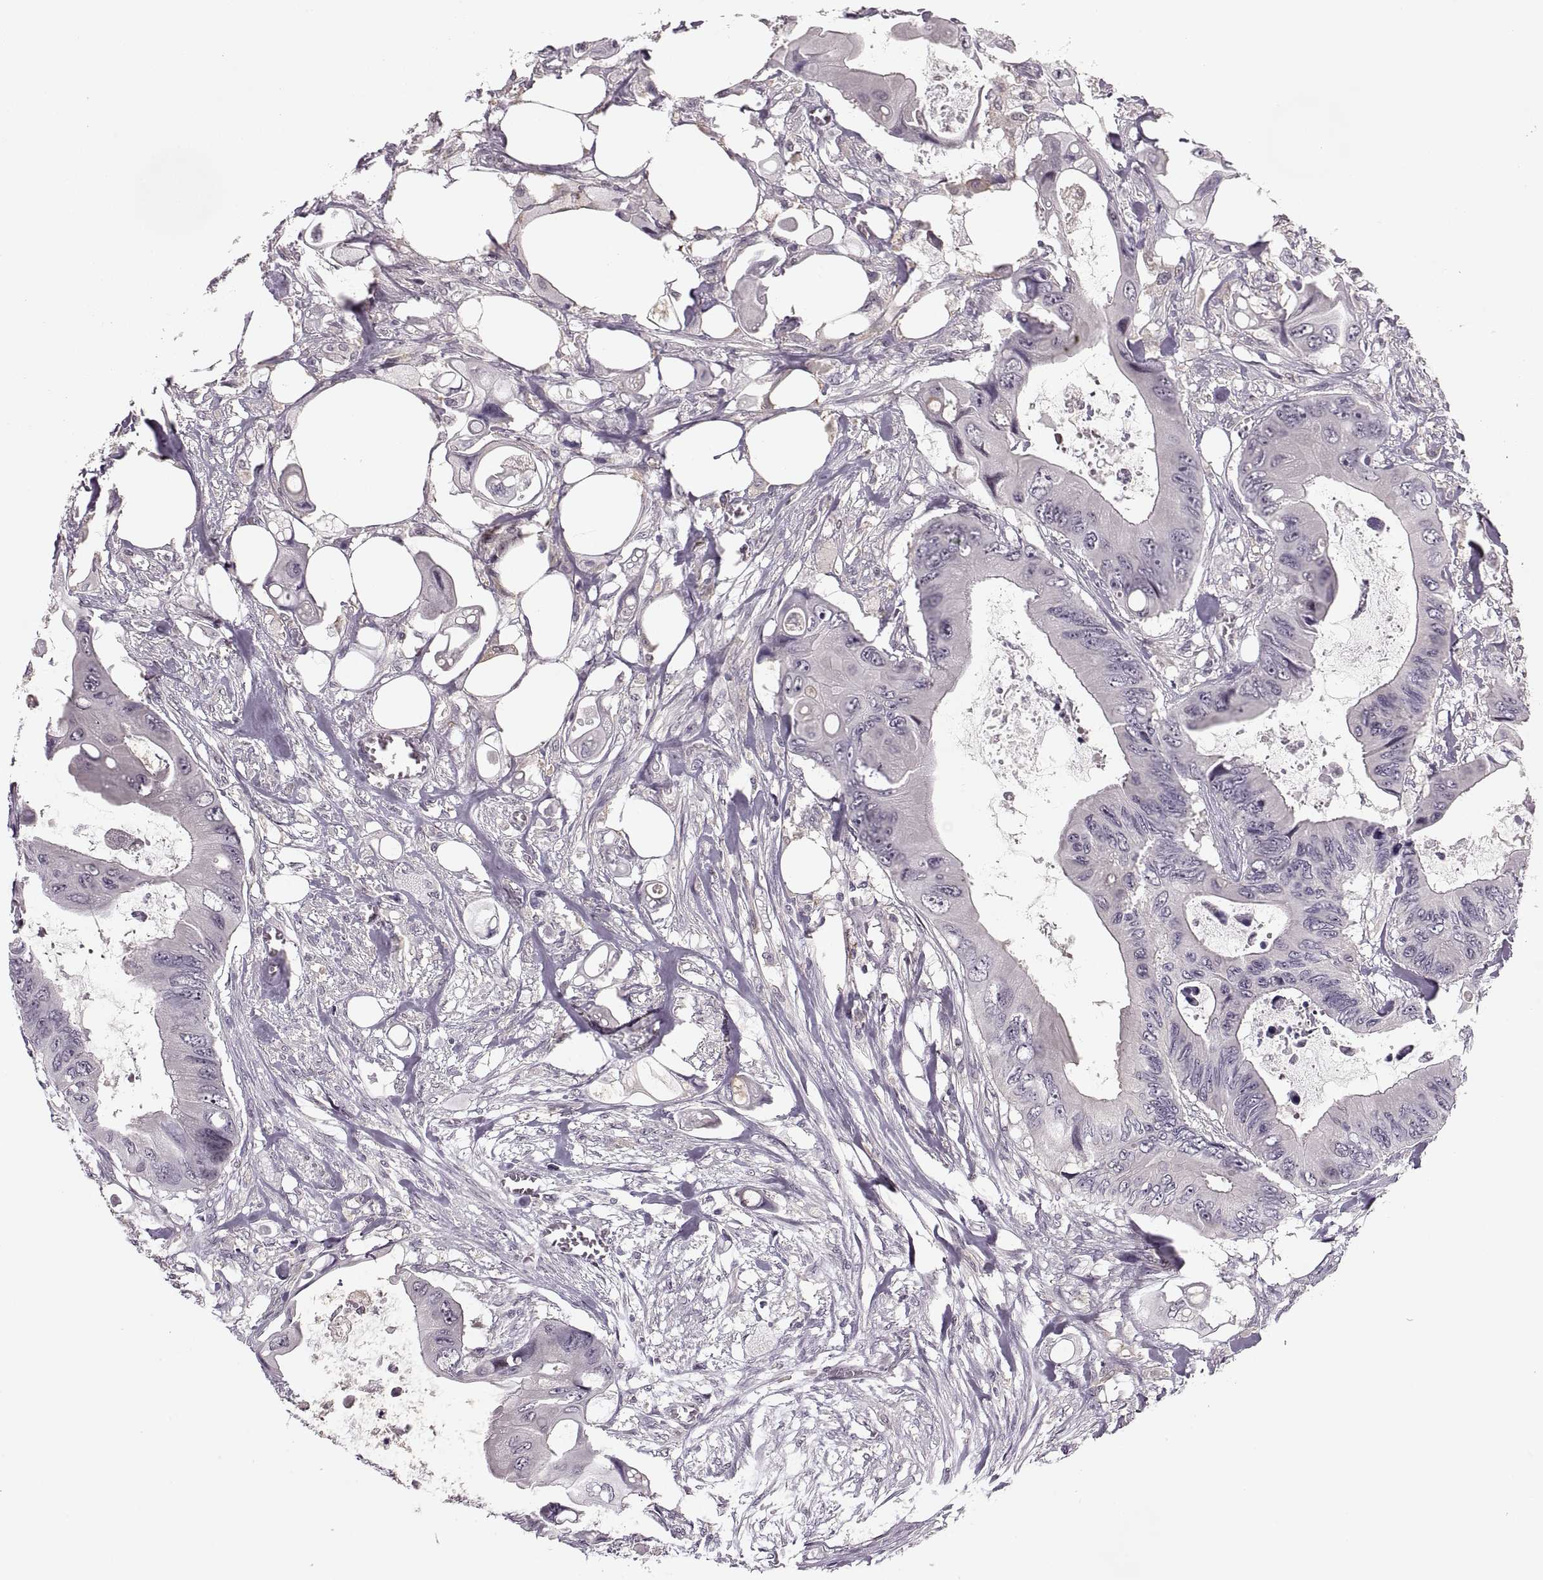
{"staining": {"intensity": "negative", "quantity": "none", "location": "none"}, "tissue": "colorectal cancer", "cell_type": "Tumor cells", "image_type": "cancer", "snomed": [{"axis": "morphology", "description": "Adenocarcinoma, NOS"}, {"axis": "topography", "description": "Rectum"}], "caption": "Colorectal cancer (adenocarcinoma) was stained to show a protein in brown. There is no significant positivity in tumor cells.", "gene": "LUZP2", "patient": {"sex": "male", "age": 63}}